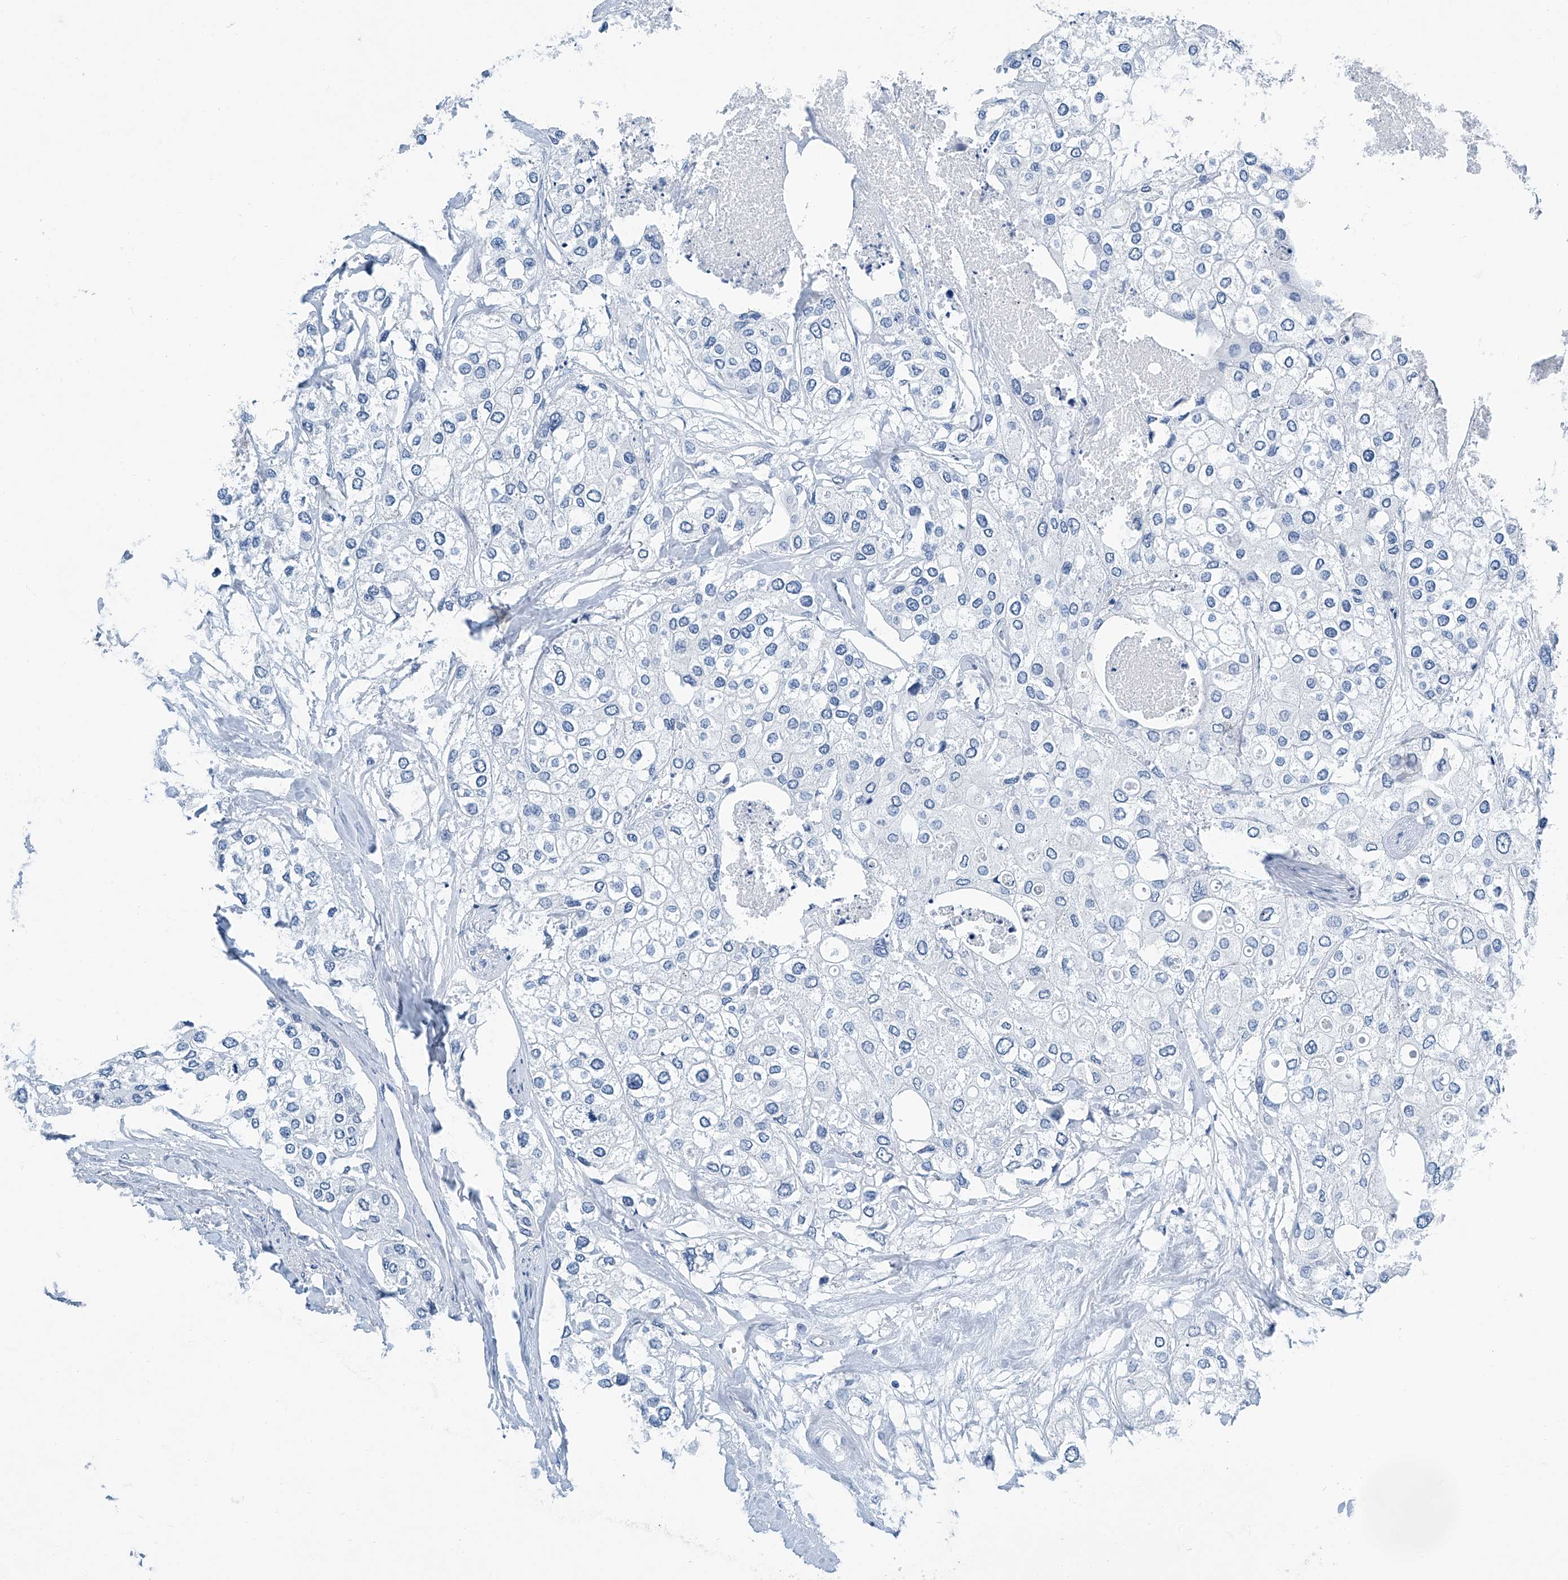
{"staining": {"intensity": "negative", "quantity": "none", "location": "none"}, "tissue": "urothelial cancer", "cell_type": "Tumor cells", "image_type": "cancer", "snomed": [{"axis": "morphology", "description": "Urothelial carcinoma, High grade"}, {"axis": "topography", "description": "Urinary bladder"}], "caption": "Tumor cells show no significant protein staining in urothelial cancer.", "gene": "CYP2A7", "patient": {"sex": "male", "age": 64}}